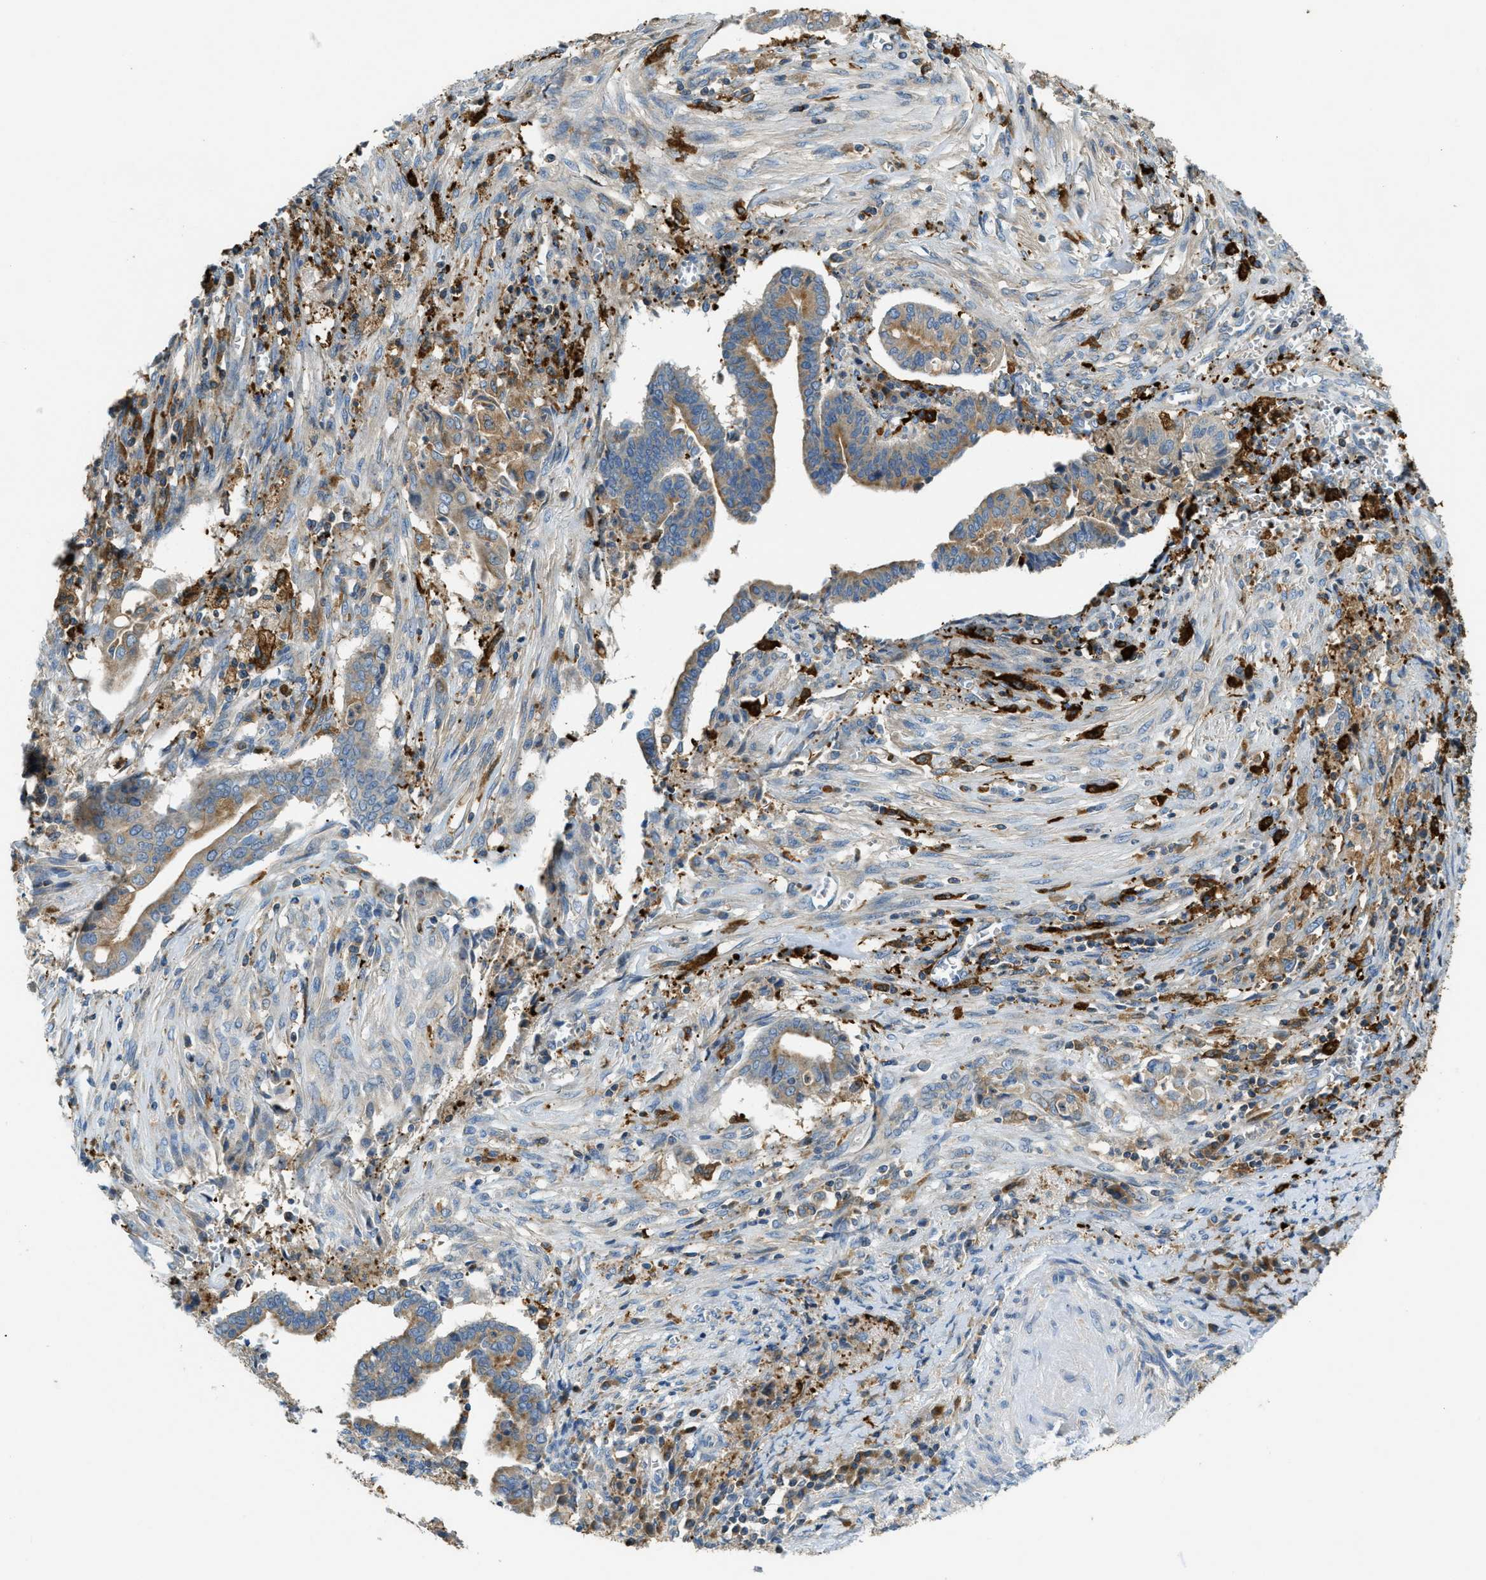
{"staining": {"intensity": "weak", "quantity": ">75%", "location": "cytoplasmic/membranous"}, "tissue": "cervical cancer", "cell_type": "Tumor cells", "image_type": "cancer", "snomed": [{"axis": "morphology", "description": "Adenocarcinoma, NOS"}, {"axis": "topography", "description": "Cervix"}], "caption": "DAB (3,3'-diaminobenzidine) immunohistochemical staining of cervical adenocarcinoma reveals weak cytoplasmic/membranous protein expression in about >75% of tumor cells. The staining is performed using DAB brown chromogen to label protein expression. The nuclei are counter-stained blue using hematoxylin.", "gene": "RFFL", "patient": {"sex": "female", "age": 44}}